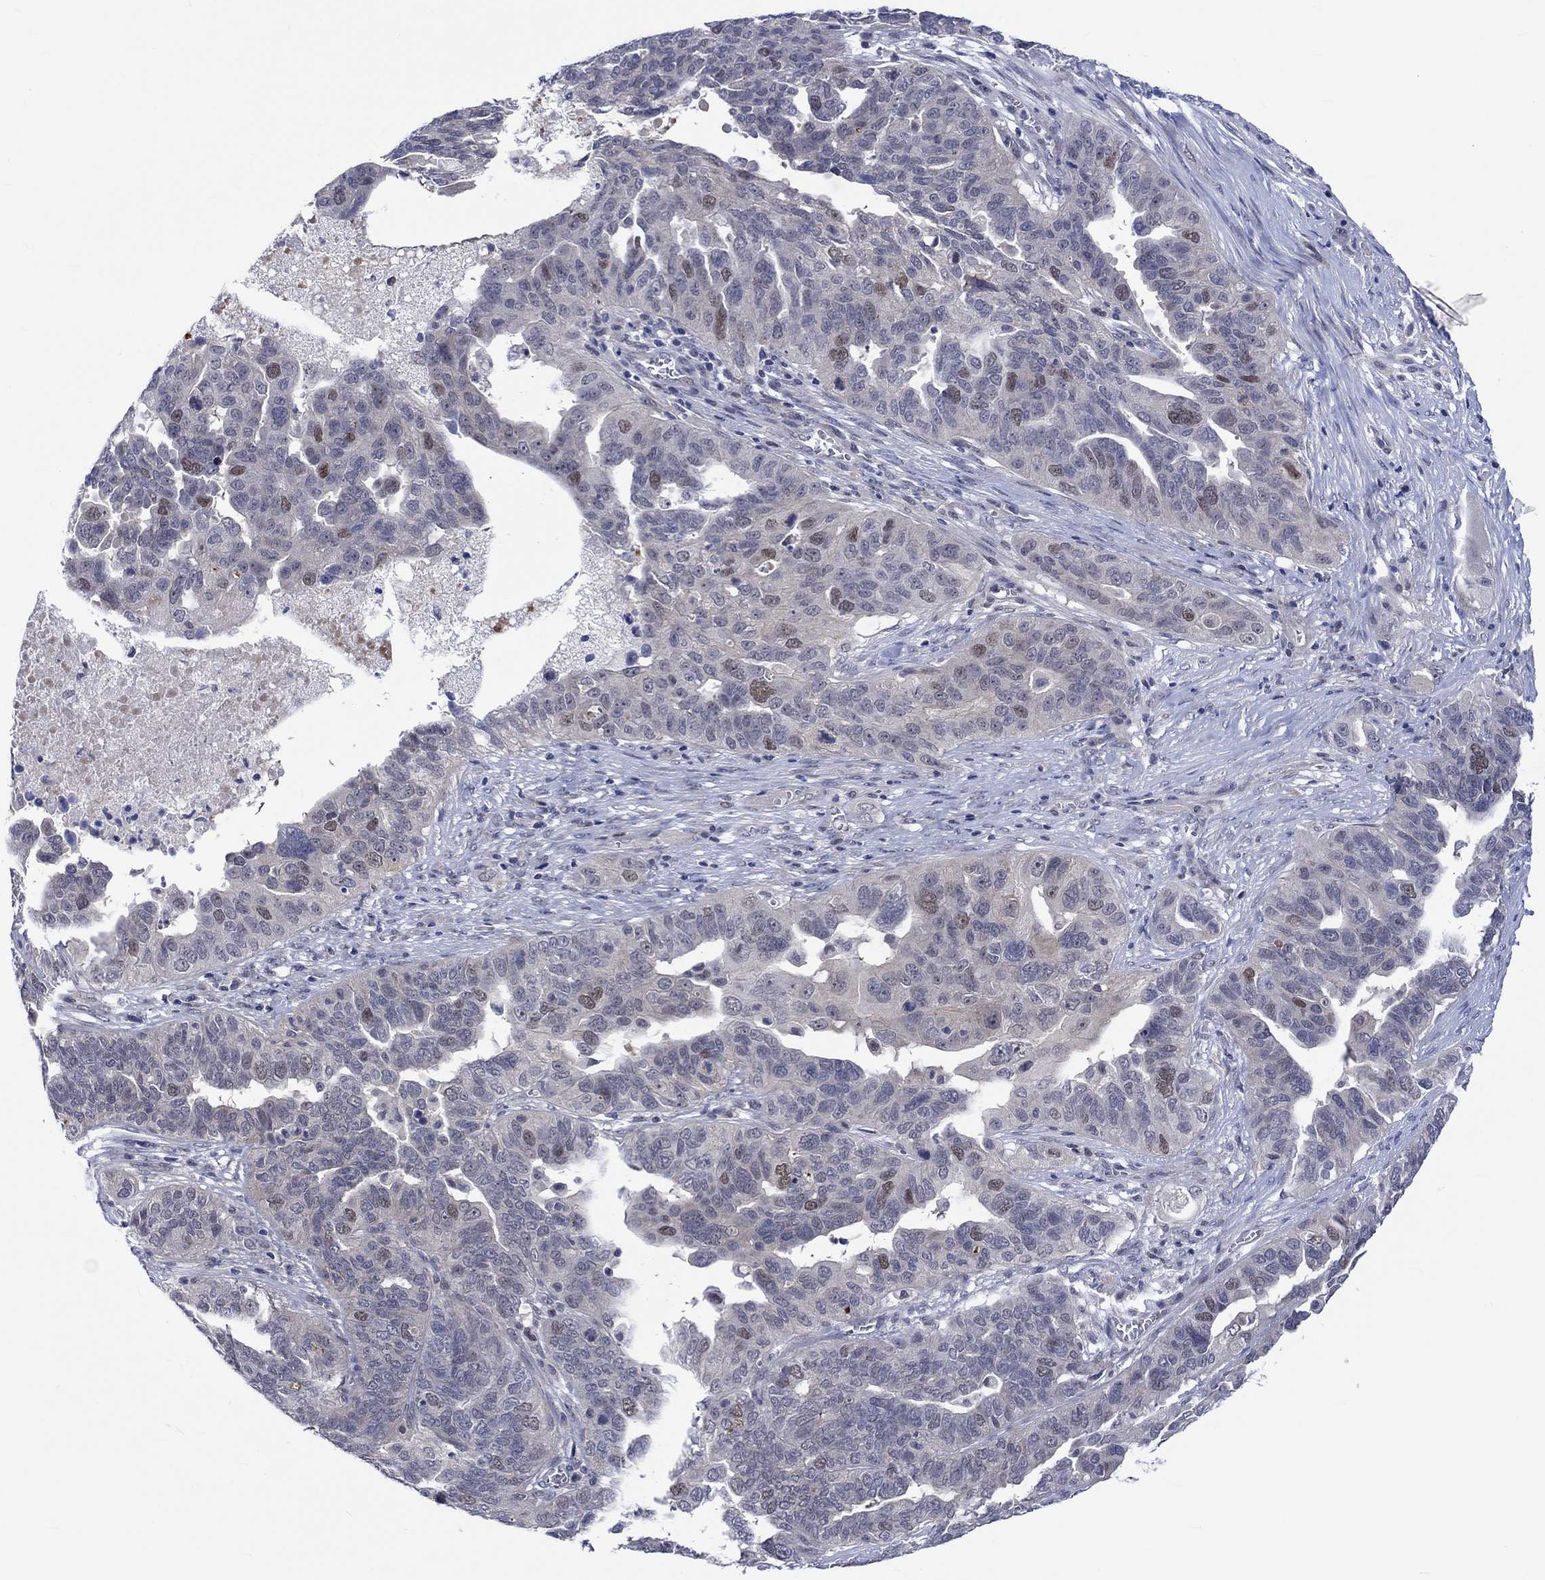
{"staining": {"intensity": "moderate", "quantity": "<25%", "location": "nuclear"}, "tissue": "ovarian cancer", "cell_type": "Tumor cells", "image_type": "cancer", "snomed": [{"axis": "morphology", "description": "Carcinoma, endometroid"}, {"axis": "topography", "description": "Soft tissue"}, {"axis": "topography", "description": "Ovary"}], "caption": "Tumor cells demonstrate moderate nuclear expression in about <25% of cells in ovarian cancer (endometroid carcinoma).", "gene": "E2F8", "patient": {"sex": "female", "age": 52}}